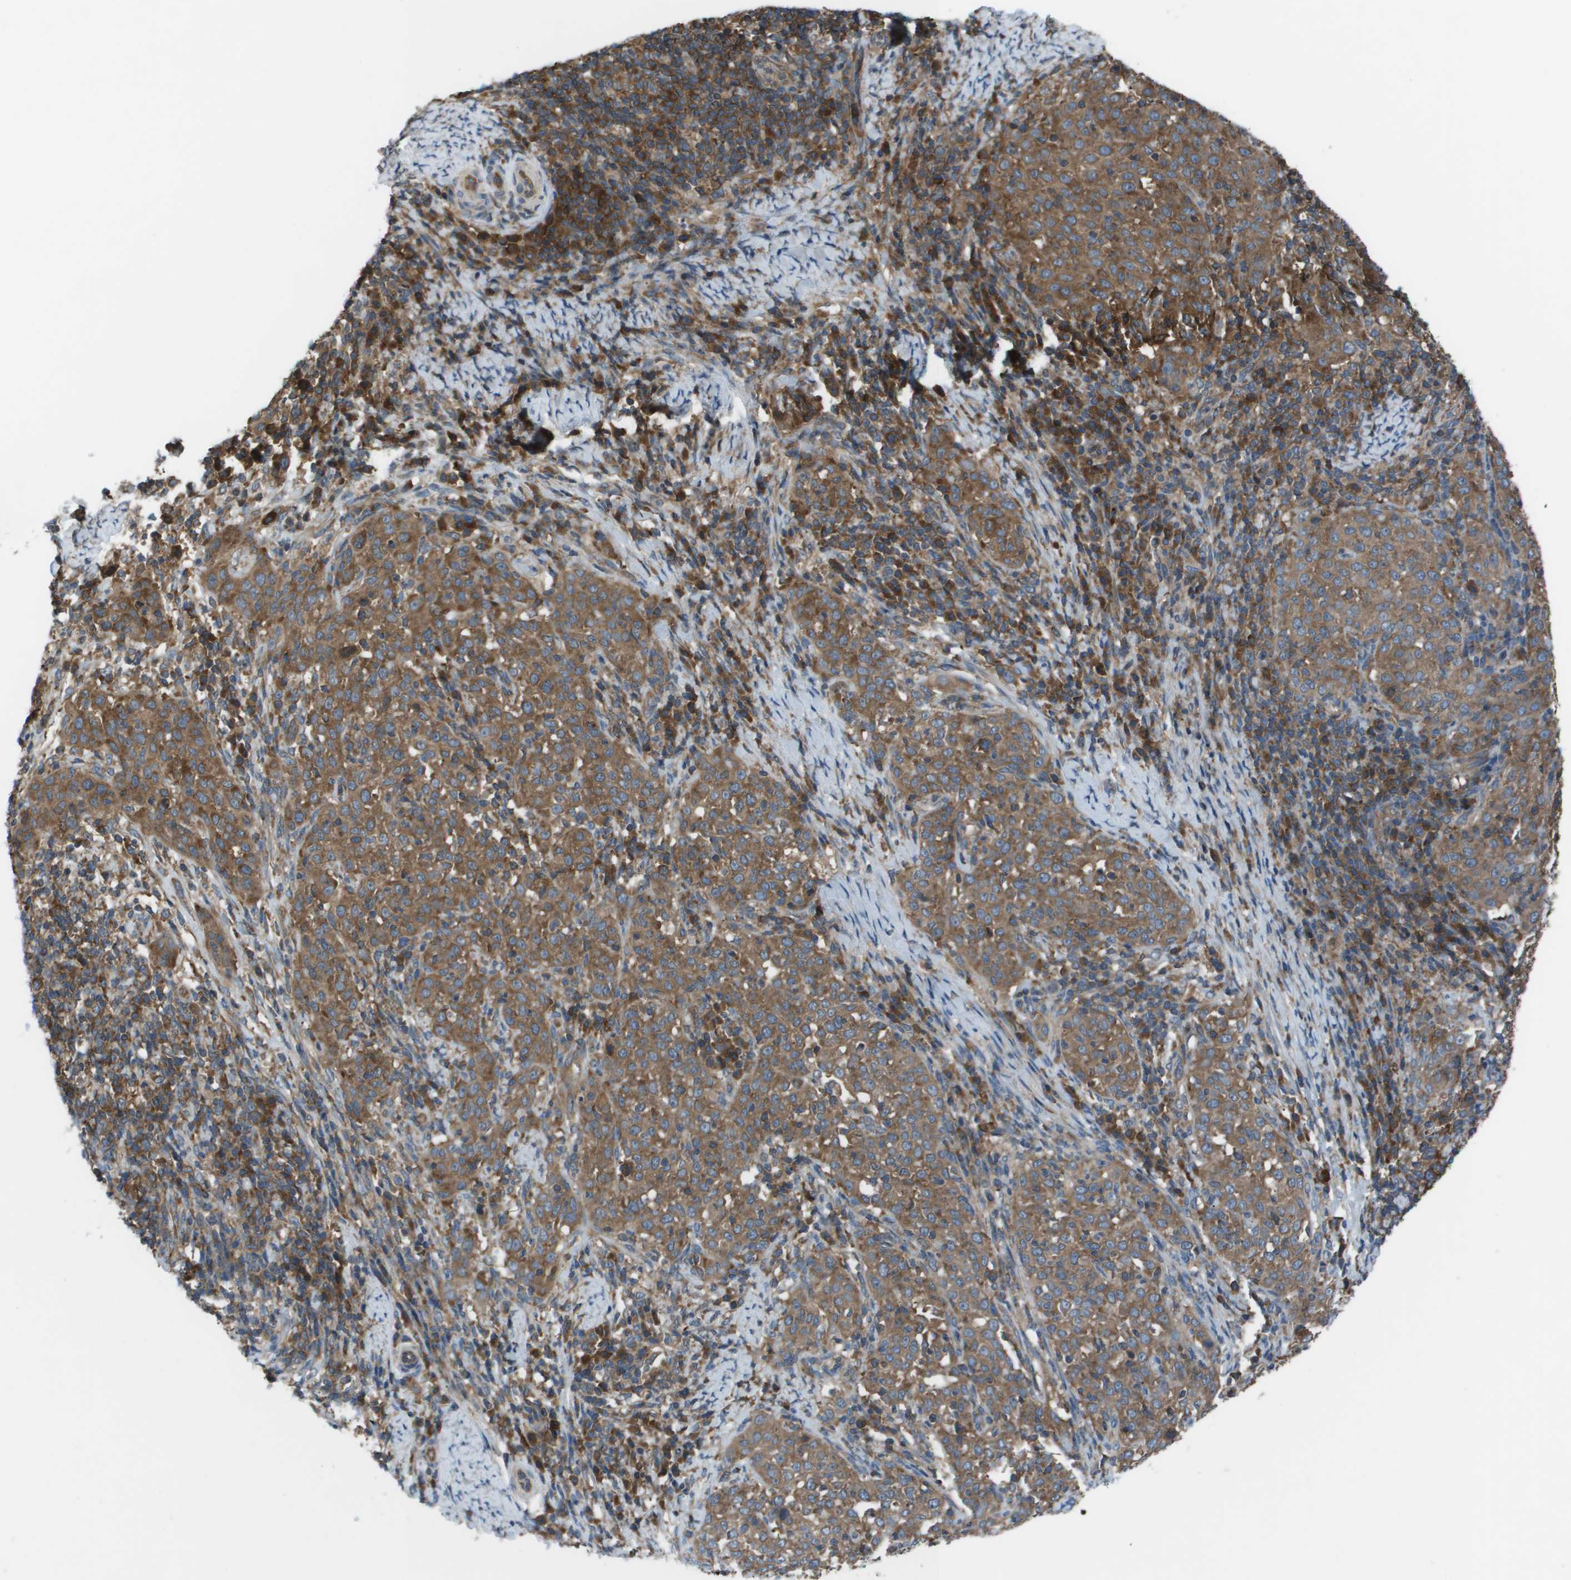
{"staining": {"intensity": "moderate", "quantity": ">75%", "location": "cytoplasmic/membranous"}, "tissue": "cervical cancer", "cell_type": "Tumor cells", "image_type": "cancer", "snomed": [{"axis": "morphology", "description": "Squamous cell carcinoma, NOS"}, {"axis": "topography", "description": "Cervix"}], "caption": "This photomicrograph shows cervical cancer (squamous cell carcinoma) stained with IHC to label a protein in brown. The cytoplasmic/membranous of tumor cells show moderate positivity for the protein. Nuclei are counter-stained blue.", "gene": "EIF3B", "patient": {"sex": "female", "age": 51}}